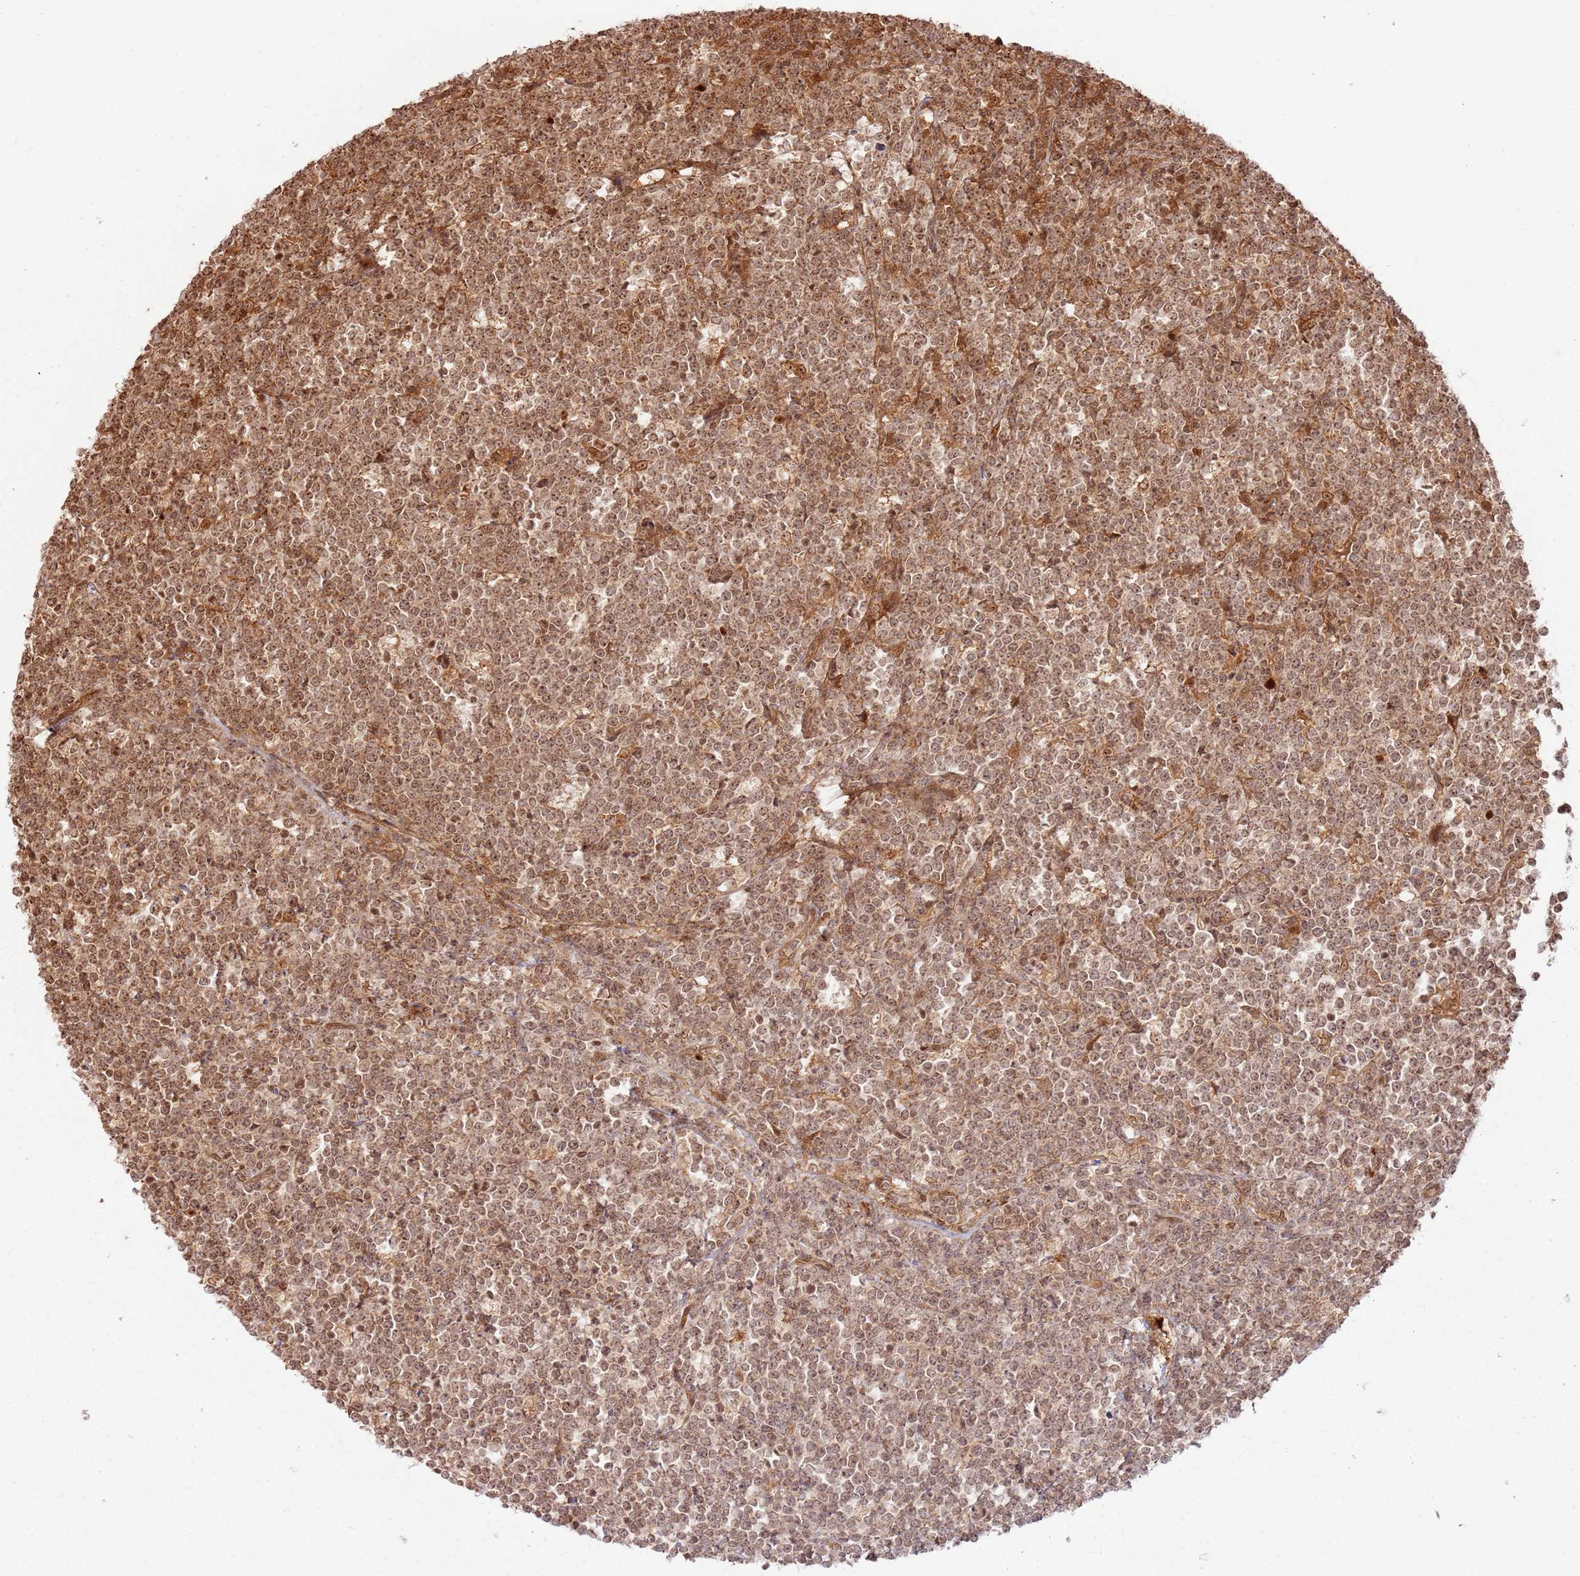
{"staining": {"intensity": "moderate", "quantity": "25%-75%", "location": "cytoplasmic/membranous,nuclear"}, "tissue": "lymphoma", "cell_type": "Tumor cells", "image_type": "cancer", "snomed": [{"axis": "morphology", "description": "Malignant lymphoma, non-Hodgkin's type, High grade"}, {"axis": "topography", "description": "Small intestine"}], "caption": "Tumor cells demonstrate moderate cytoplasmic/membranous and nuclear staining in approximately 25%-75% of cells in high-grade malignant lymphoma, non-Hodgkin's type.", "gene": "TBC1D13", "patient": {"sex": "male", "age": 8}}